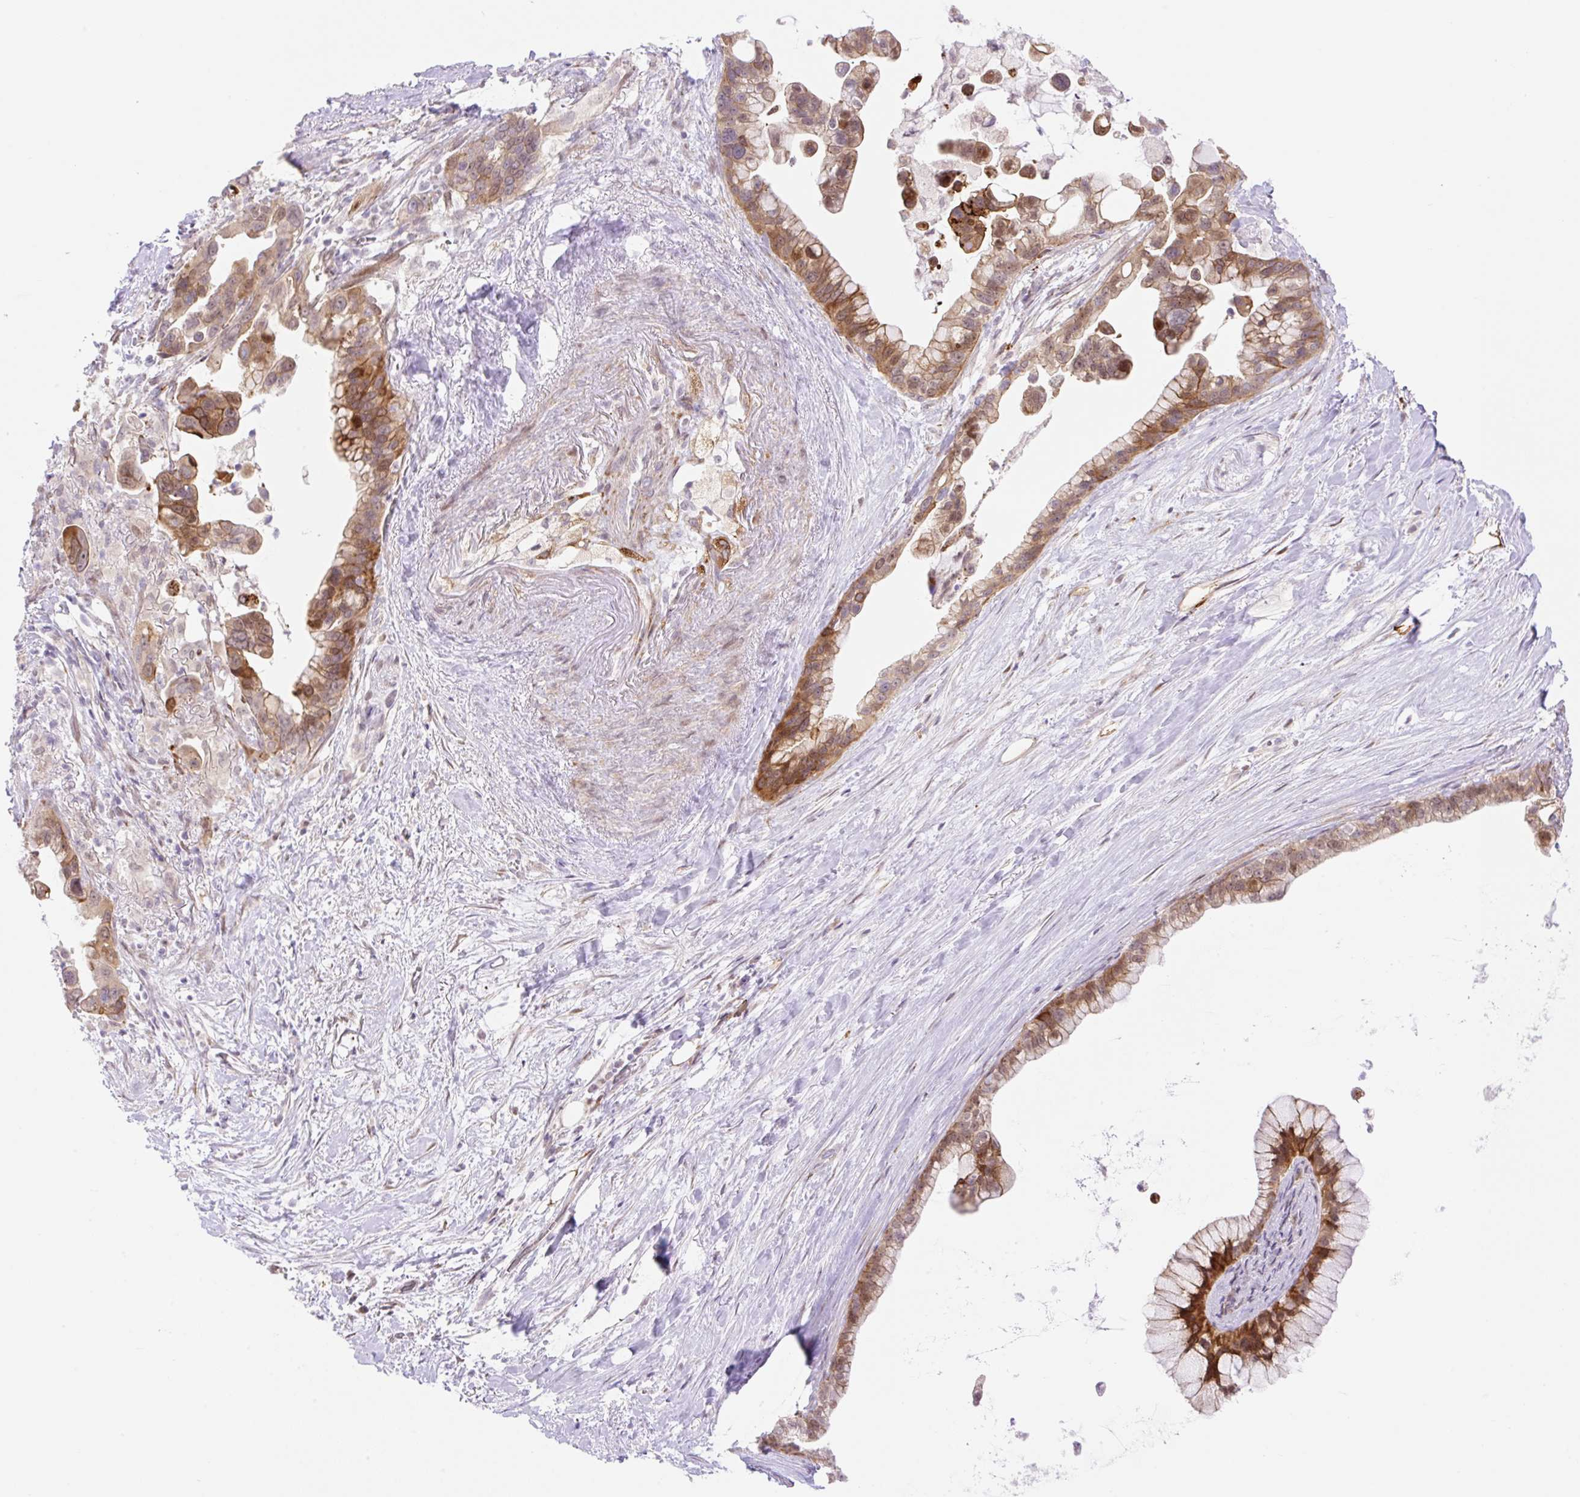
{"staining": {"intensity": "moderate", "quantity": ">75%", "location": "cytoplasmic/membranous,nuclear"}, "tissue": "pancreatic cancer", "cell_type": "Tumor cells", "image_type": "cancer", "snomed": [{"axis": "morphology", "description": "Adenocarcinoma, NOS"}, {"axis": "topography", "description": "Pancreas"}], "caption": "Immunohistochemistry of pancreatic cancer shows medium levels of moderate cytoplasmic/membranous and nuclear expression in about >75% of tumor cells.", "gene": "ZFP41", "patient": {"sex": "female", "age": 83}}